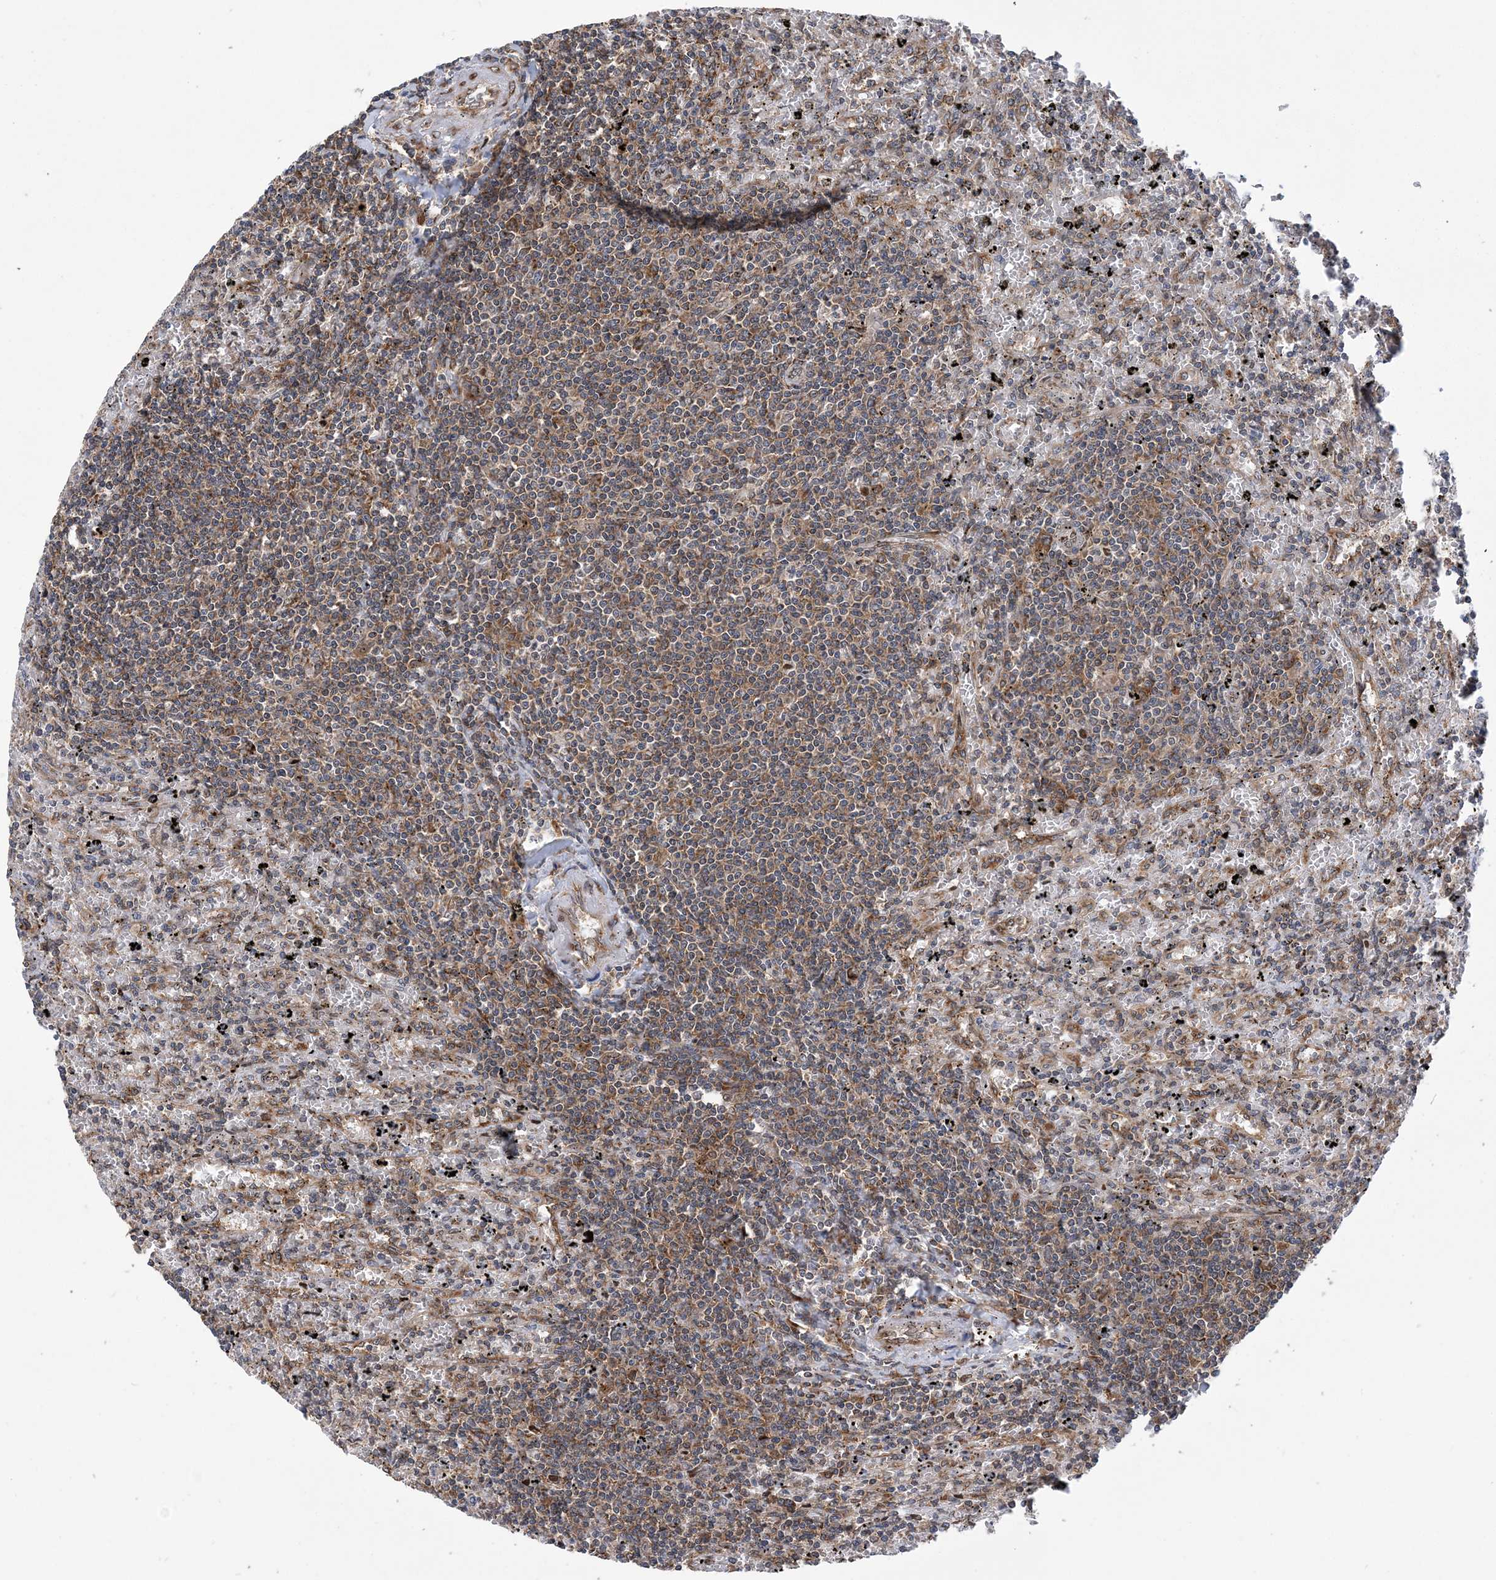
{"staining": {"intensity": "weak", "quantity": "25%-75%", "location": "cytoplasmic/membranous"}, "tissue": "lymphoma", "cell_type": "Tumor cells", "image_type": "cancer", "snomed": [{"axis": "morphology", "description": "Malignant lymphoma, non-Hodgkin's type, Low grade"}, {"axis": "topography", "description": "Spleen"}], "caption": "Weak cytoplasmic/membranous positivity for a protein is appreciated in about 25%-75% of tumor cells of lymphoma using immunohistochemistry.", "gene": "PHF1", "patient": {"sex": "male", "age": 76}}